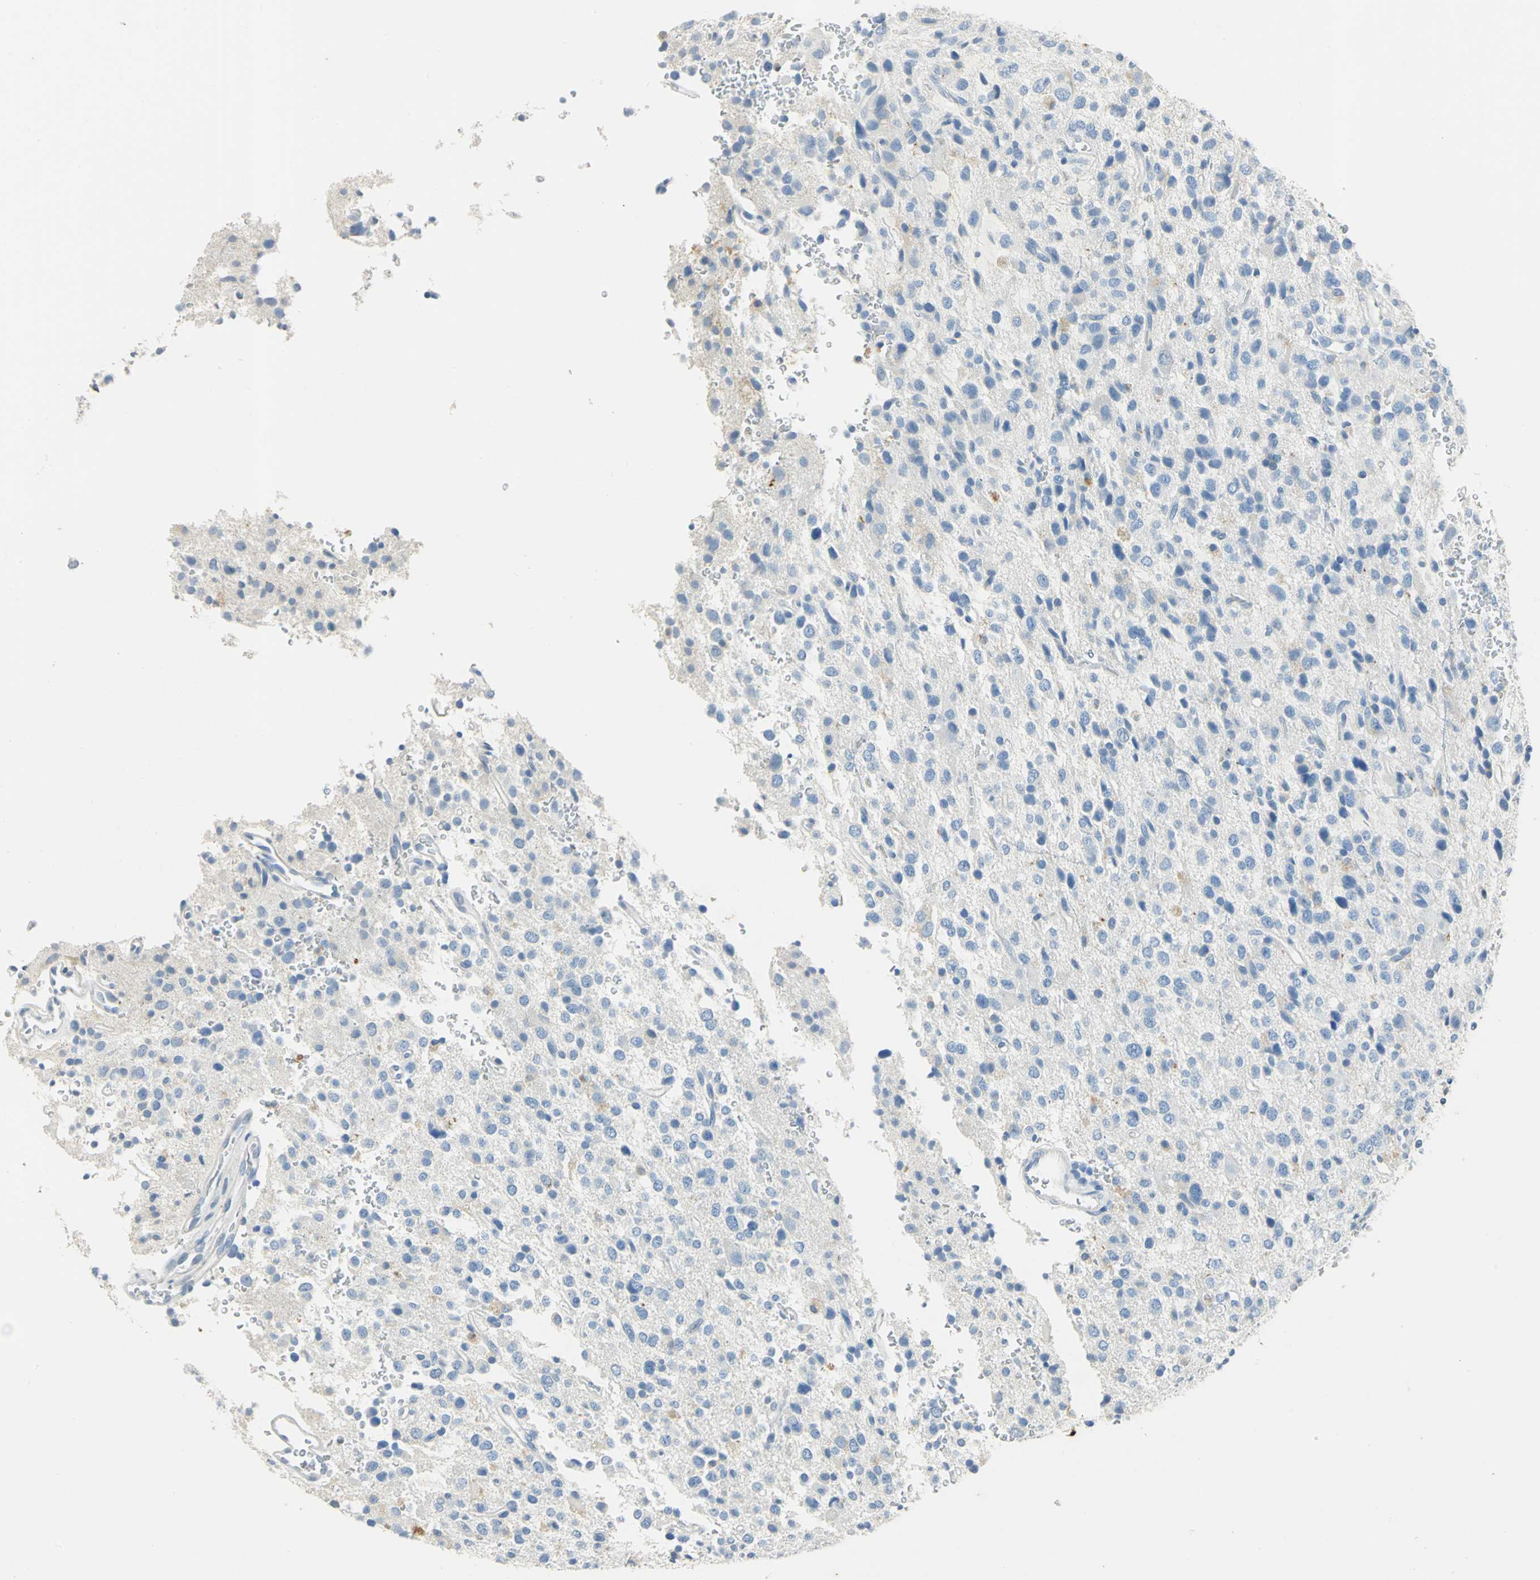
{"staining": {"intensity": "negative", "quantity": "none", "location": "none"}, "tissue": "glioma", "cell_type": "Tumor cells", "image_type": "cancer", "snomed": [{"axis": "morphology", "description": "Glioma, malignant, High grade"}, {"axis": "topography", "description": "Brain"}], "caption": "This is an immunohistochemistry (IHC) micrograph of high-grade glioma (malignant). There is no staining in tumor cells.", "gene": "ANXA4", "patient": {"sex": "male", "age": 47}}